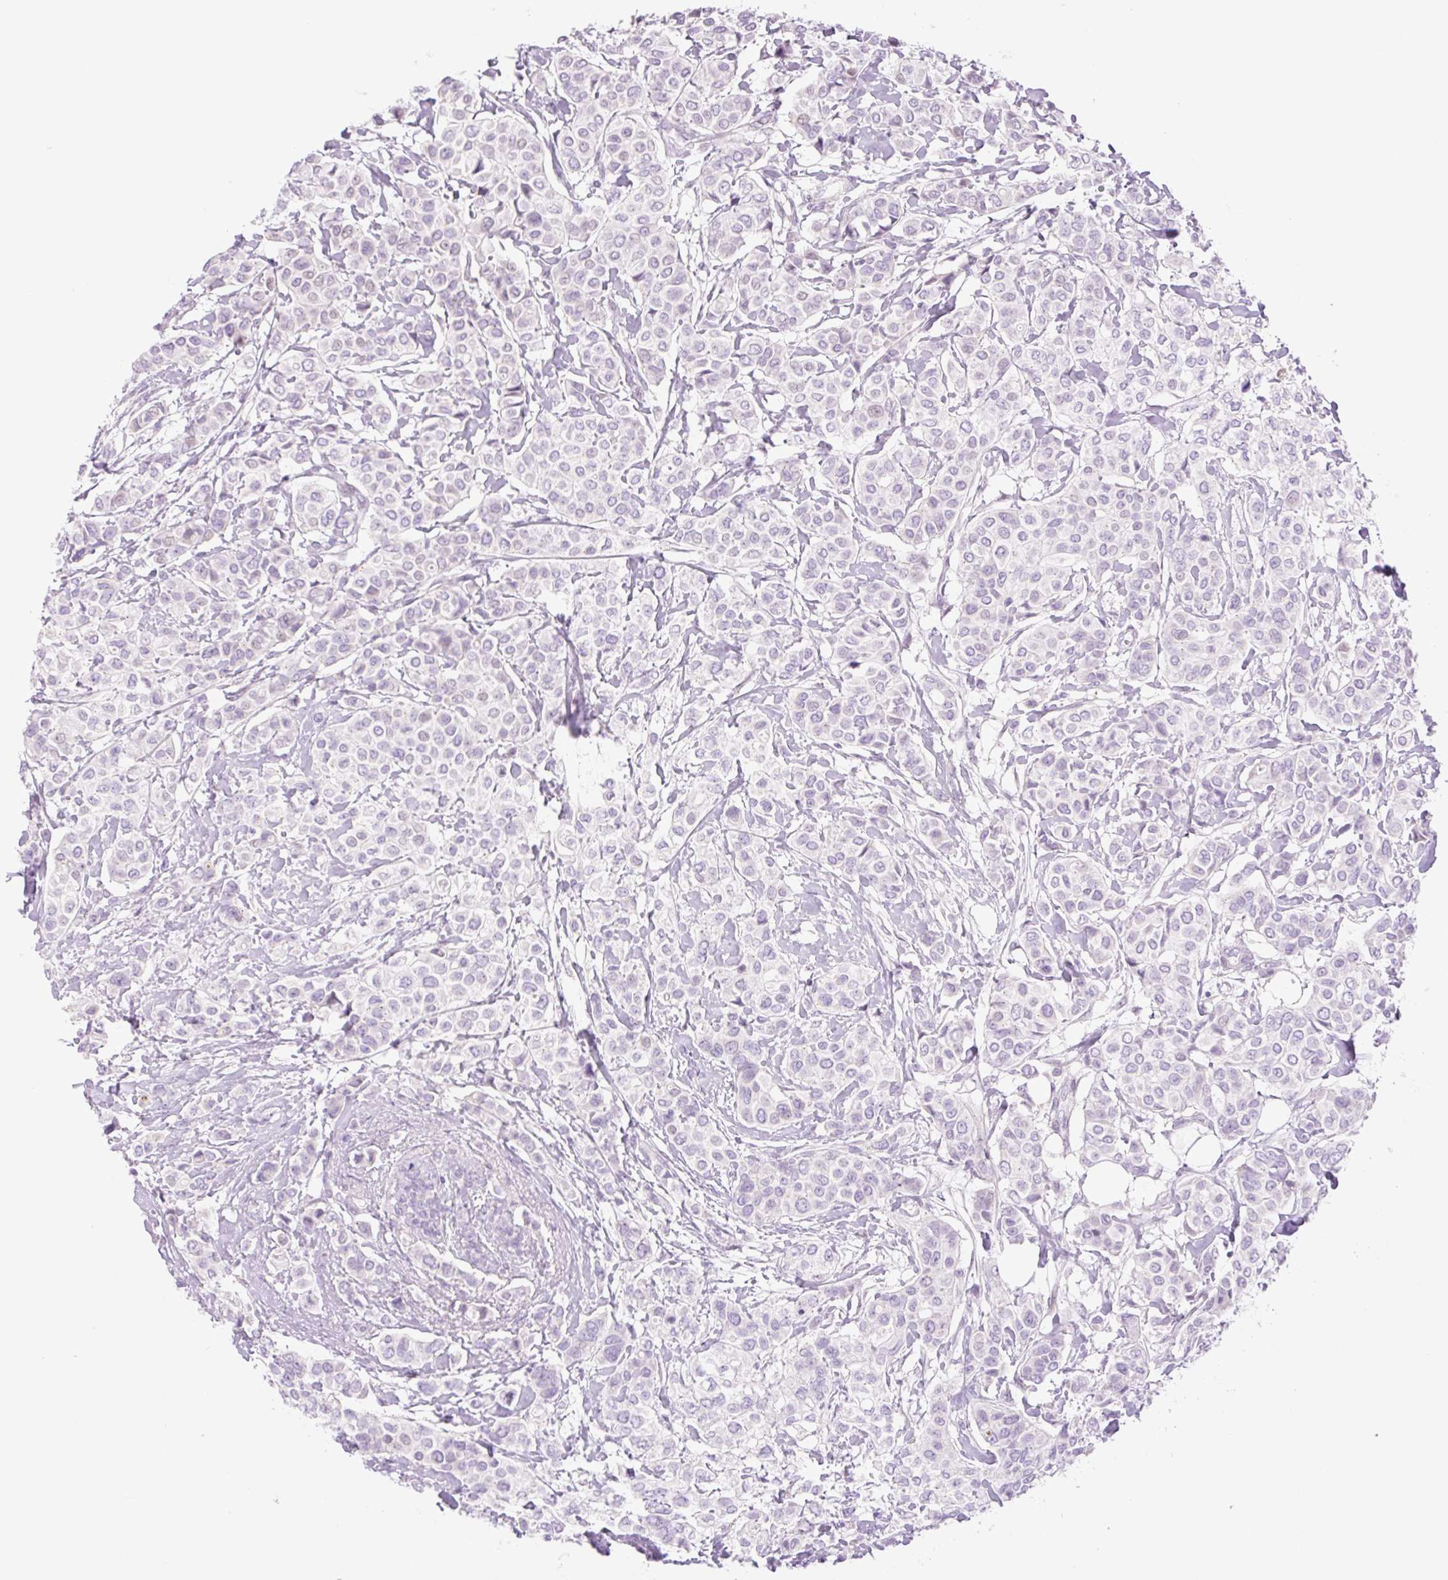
{"staining": {"intensity": "negative", "quantity": "none", "location": "none"}, "tissue": "breast cancer", "cell_type": "Tumor cells", "image_type": "cancer", "snomed": [{"axis": "morphology", "description": "Lobular carcinoma"}, {"axis": "topography", "description": "Breast"}], "caption": "A high-resolution photomicrograph shows IHC staining of breast cancer, which reveals no significant positivity in tumor cells.", "gene": "TBX15", "patient": {"sex": "female", "age": 51}}